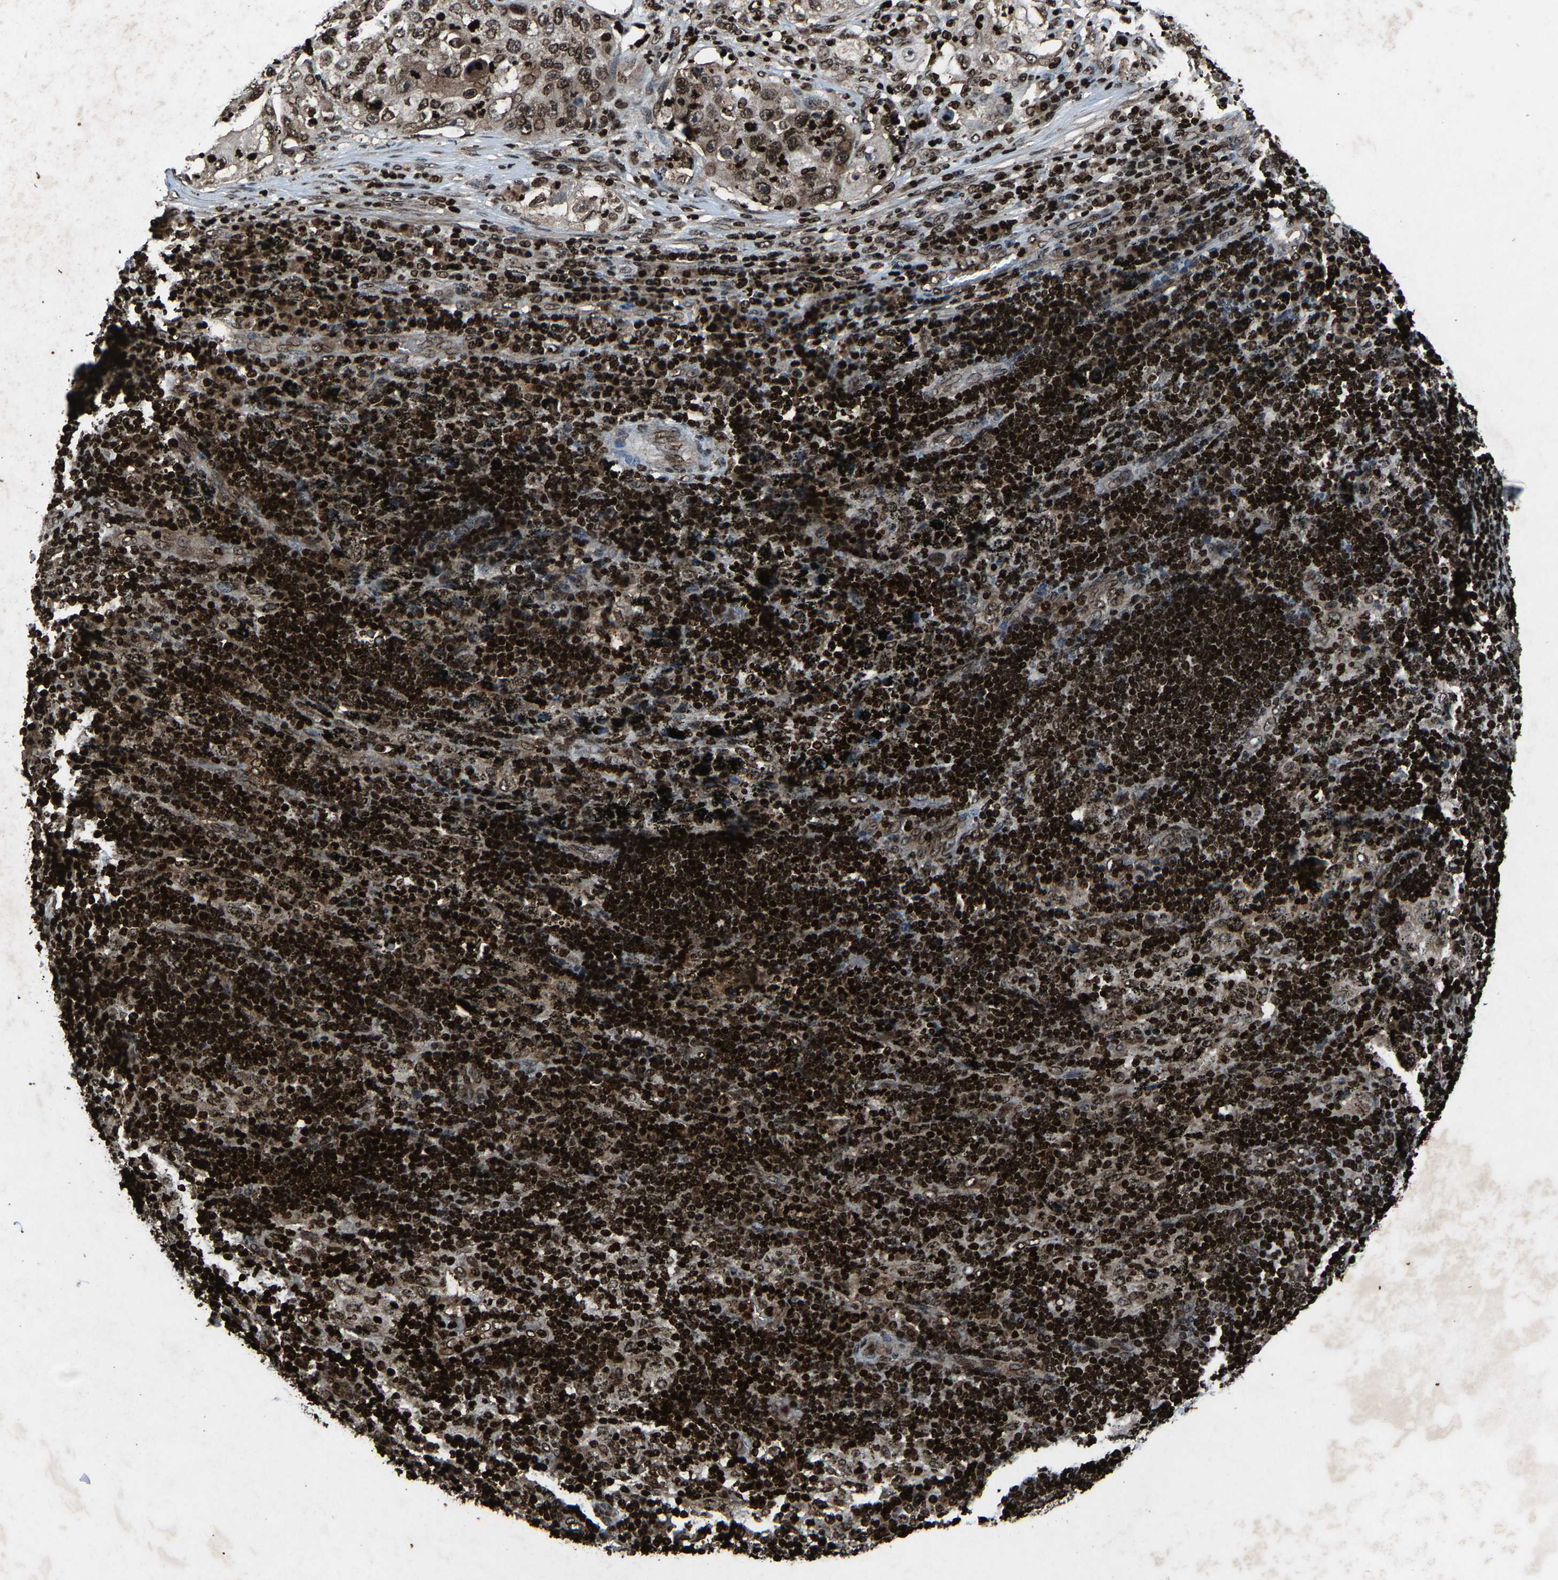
{"staining": {"intensity": "moderate", "quantity": ">75%", "location": "nuclear"}, "tissue": "lung cancer", "cell_type": "Tumor cells", "image_type": "cancer", "snomed": [{"axis": "morphology", "description": "Inflammation, NOS"}, {"axis": "morphology", "description": "Squamous cell carcinoma, NOS"}, {"axis": "topography", "description": "Lymph node"}, {"axis": "topography", "description": "Soft tissue"}, {"axis": "topography", "description": "Lung"}], "caption": "The photomicrograph shows a brown stain indicating the presence of a protein in the nuclear of tumor cells in lung cancer.", "gene": "H4C1", "patient": {"sex": "male", "age": 66}}